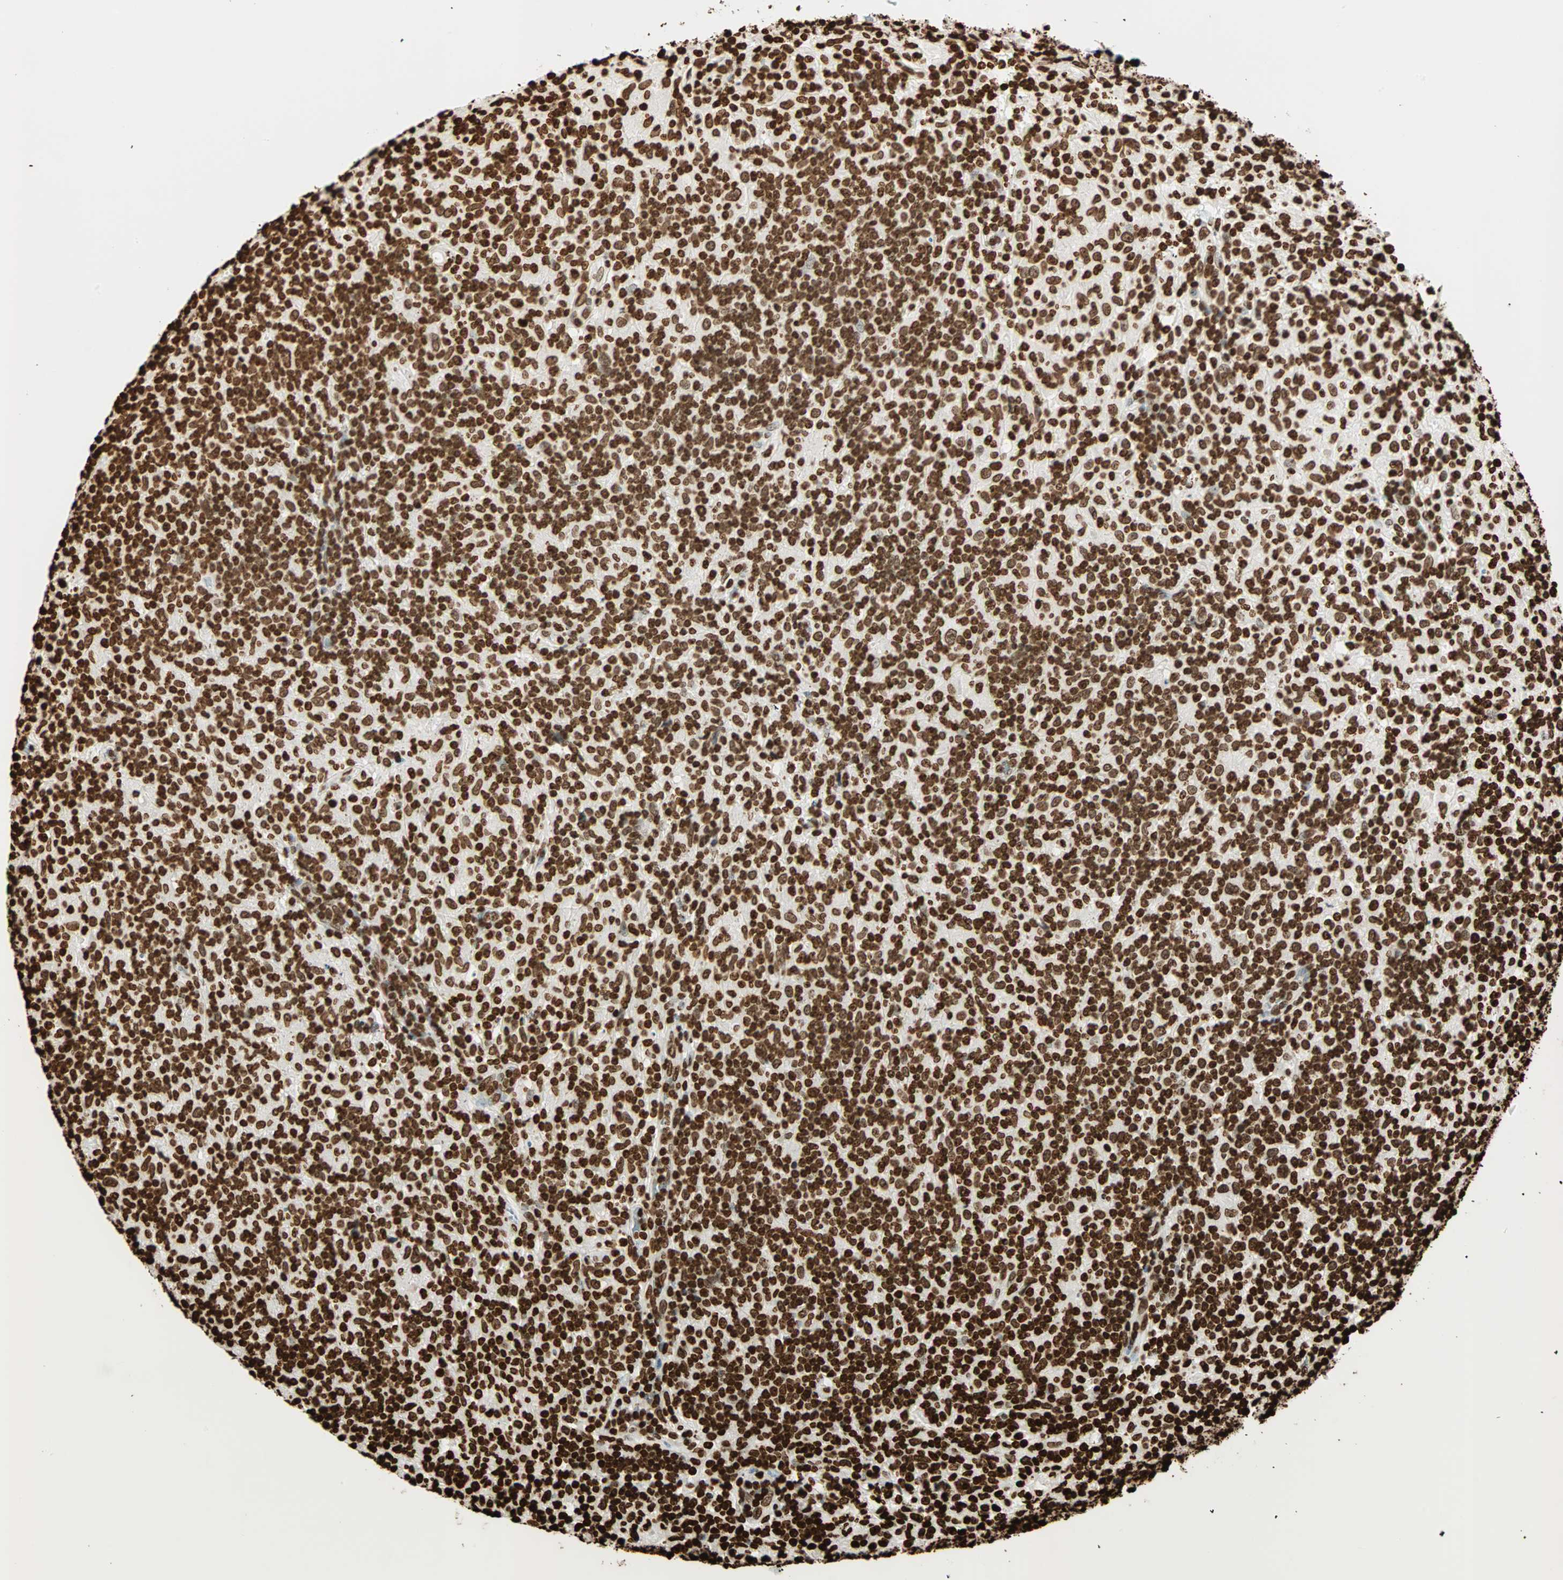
{"staining": {"intensity": "strong", "quantity": ">75%", "location": "nuclear"}, "tissue": "lymphoma", "cell_type": "Tumor cells", "image_type": "cancer", "snomed": [{"axis": "morphology", "description": "Hodgkin's disease, NOS"}, {"axis": "topography", "description": "Lymph node"}], "caption": "Immunohistochemical staining of lymphoma exhibits high levels of strong nuclear protein expression in about >75% of tumor cells.", "gene": "GLI2", "patient": {"sex": "male", "age": 70}}